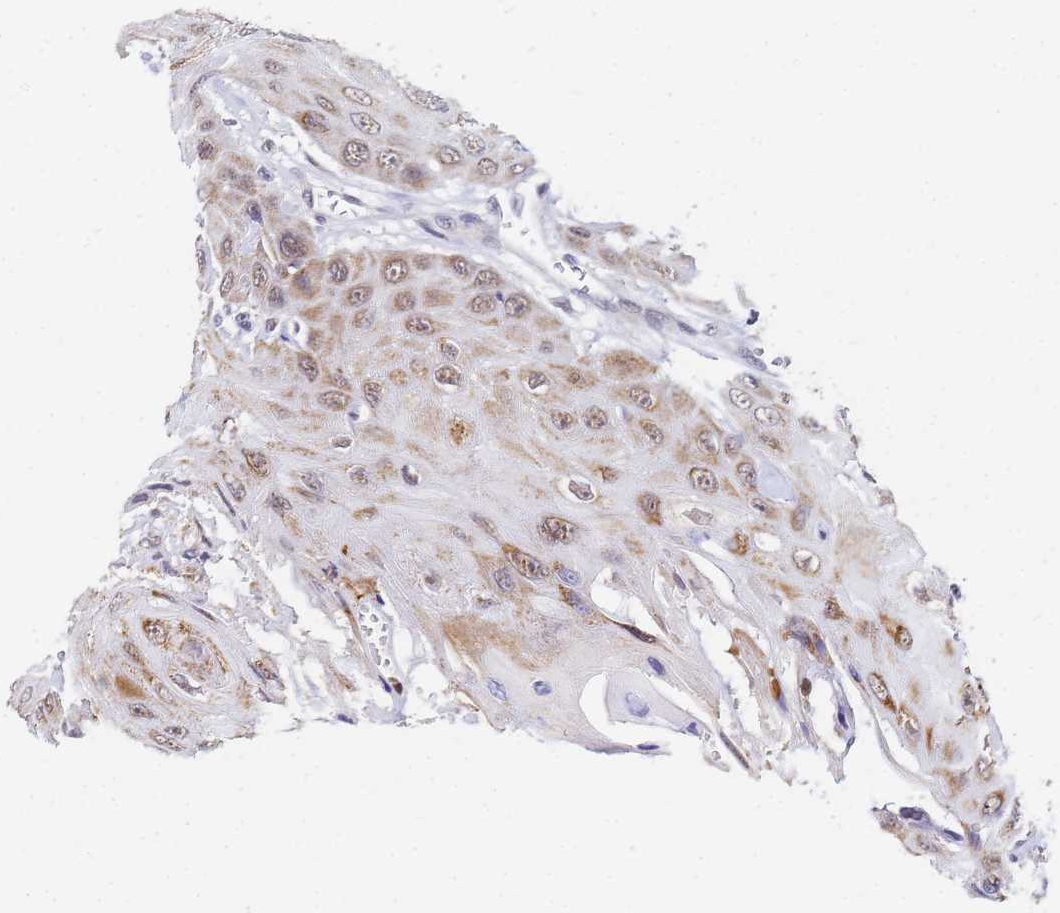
{"staining": {"intensity": "moderate", "quantity": ">75%", "location": "cytoplasmic/membranous"}, "tissue": "head and neck cancer", "cell_type": "Tumor cells", "image_type": "cancer", "snomed": [{"axis": "morphology", "description": "Squamous cell carcinoma, NOS"}, {"axis": "topography", "description": "Head-Neck"}], "caption": "This photomicrograph demonstrates head and neck squamous cell carcinoma stained with immunohistochemistry (IHC) to label a protein in brown. The cytoplasmic/membranous of tumor cells show moderate positivity for the protein. Nuclei are counter-stained blue.", "gene": "CKMT1A", "patient": {"sex": "male", "age": 81}}